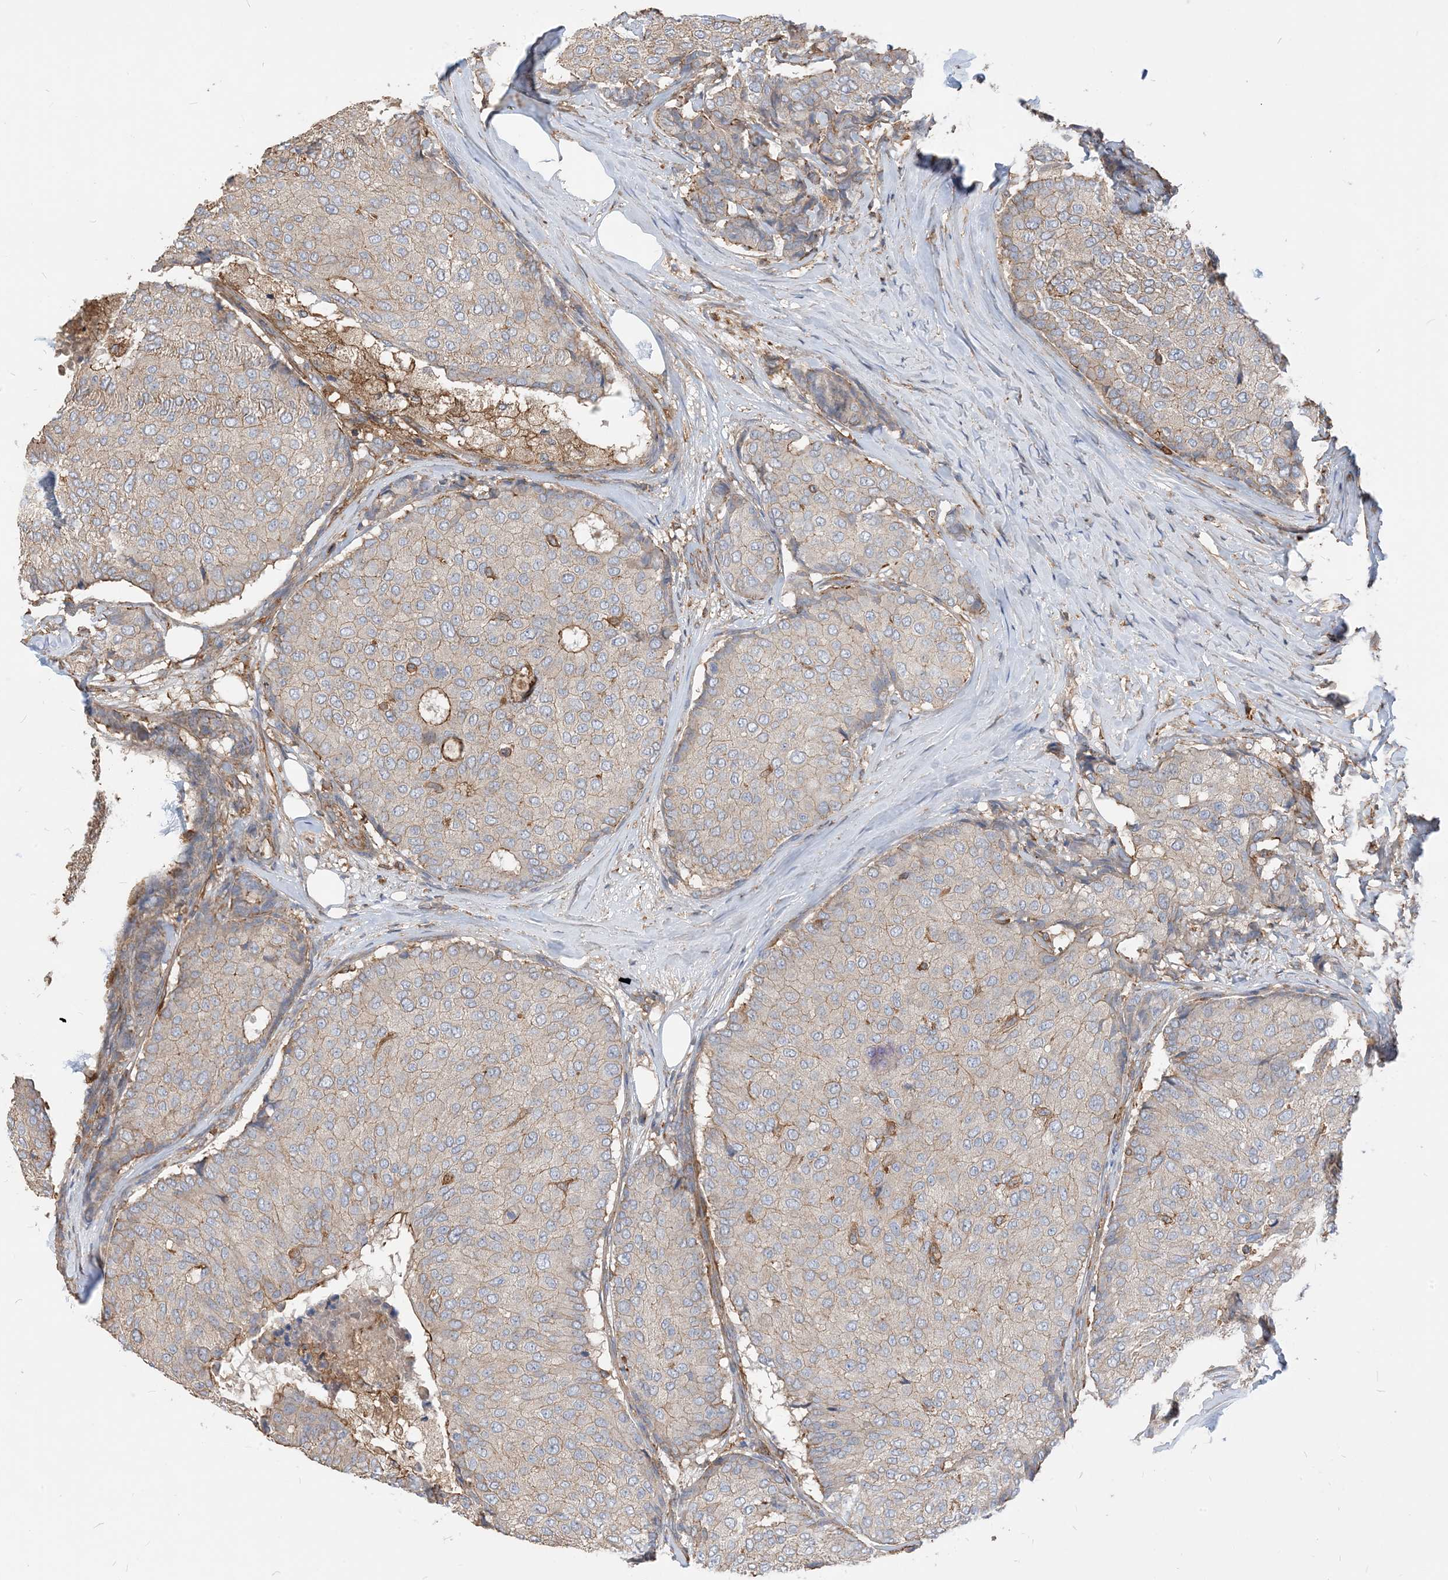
{"staining": {"intensity": "weak", "quantity": "25%-75%", "location": "cytoplasmic/membranous"}, "tissue": "breast cancer", "cell_type": "Tumor cells", "image_type": "cancer", "snomed": [{"axis": "morphology", "description": "Duct carcinoma"}, {"axis": "topography", "description": "Breast"}], "caption": "Breast cancer (infiltrating ductal carcinoma) was stained to show a protein in brown. There is low levels of weak cytoplasmic/membranous expression in about 25%-75% of tumor cells.", "gene": "PARVG", "patient": {"sex": "female", "age": 75}}